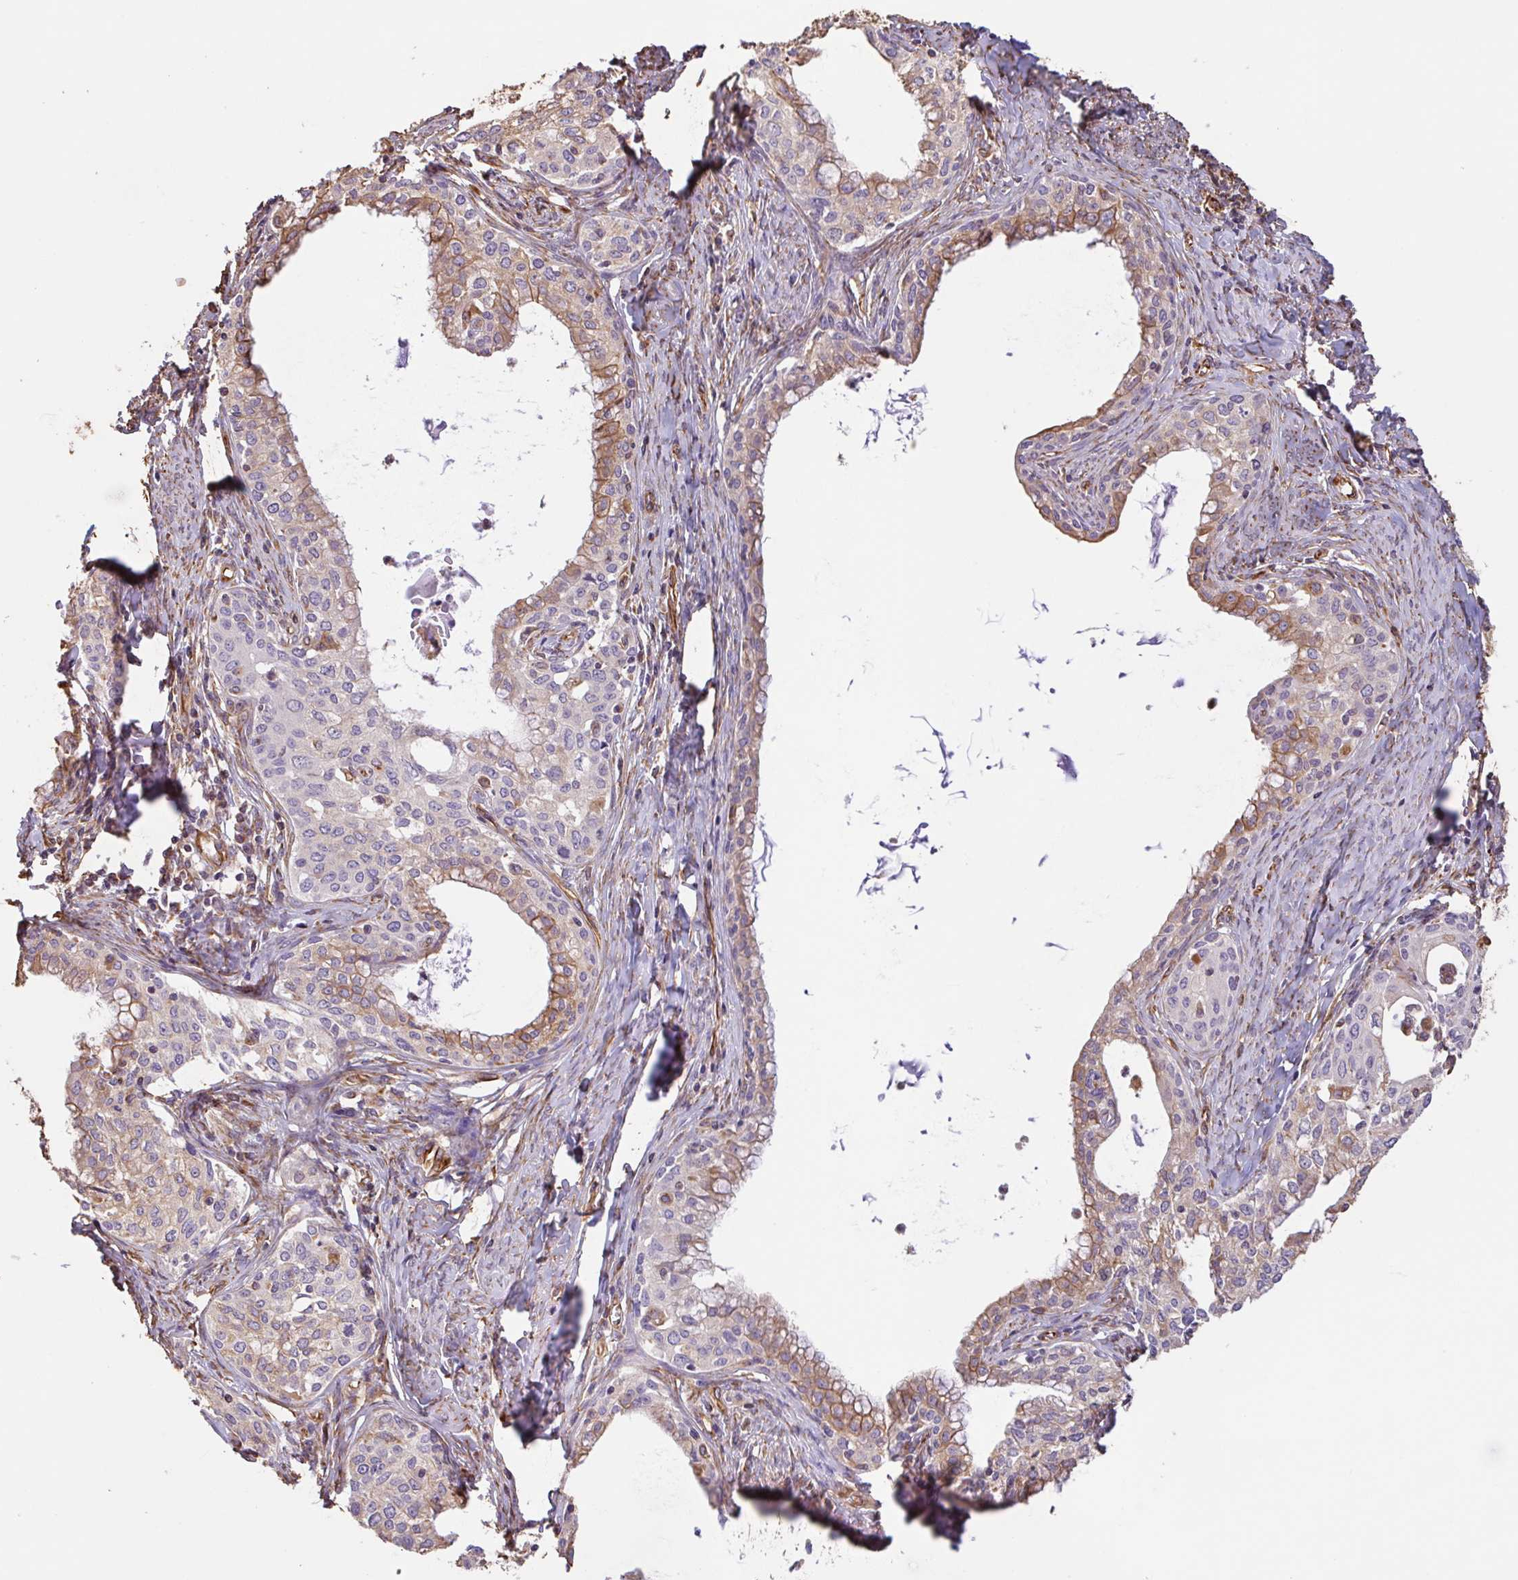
{"staining": {"intensity": "moderate", "quantity": "<25%", "location": "cytoplasmic/membranous"}, "tissue": "cervical cancer", "cell_type": "Tumor cells", "image_type": "cancer", "snomed": [{"axis": "morphology", "description": "Squamous cell carcinoma, NOS"}, {"axis": "morphology", "description": "Adenocarcinoma, NOS"}, {"axis": "topography", "description": "Cervix"}], "caption": "Cervical squamous cell carcinoma tissue demonstrates moderate cytoplasmic/membranous positivity in approximately <25% of tumor cells", "gene": "ZNF790", "patient": {"sex": "female", "age": 52}}